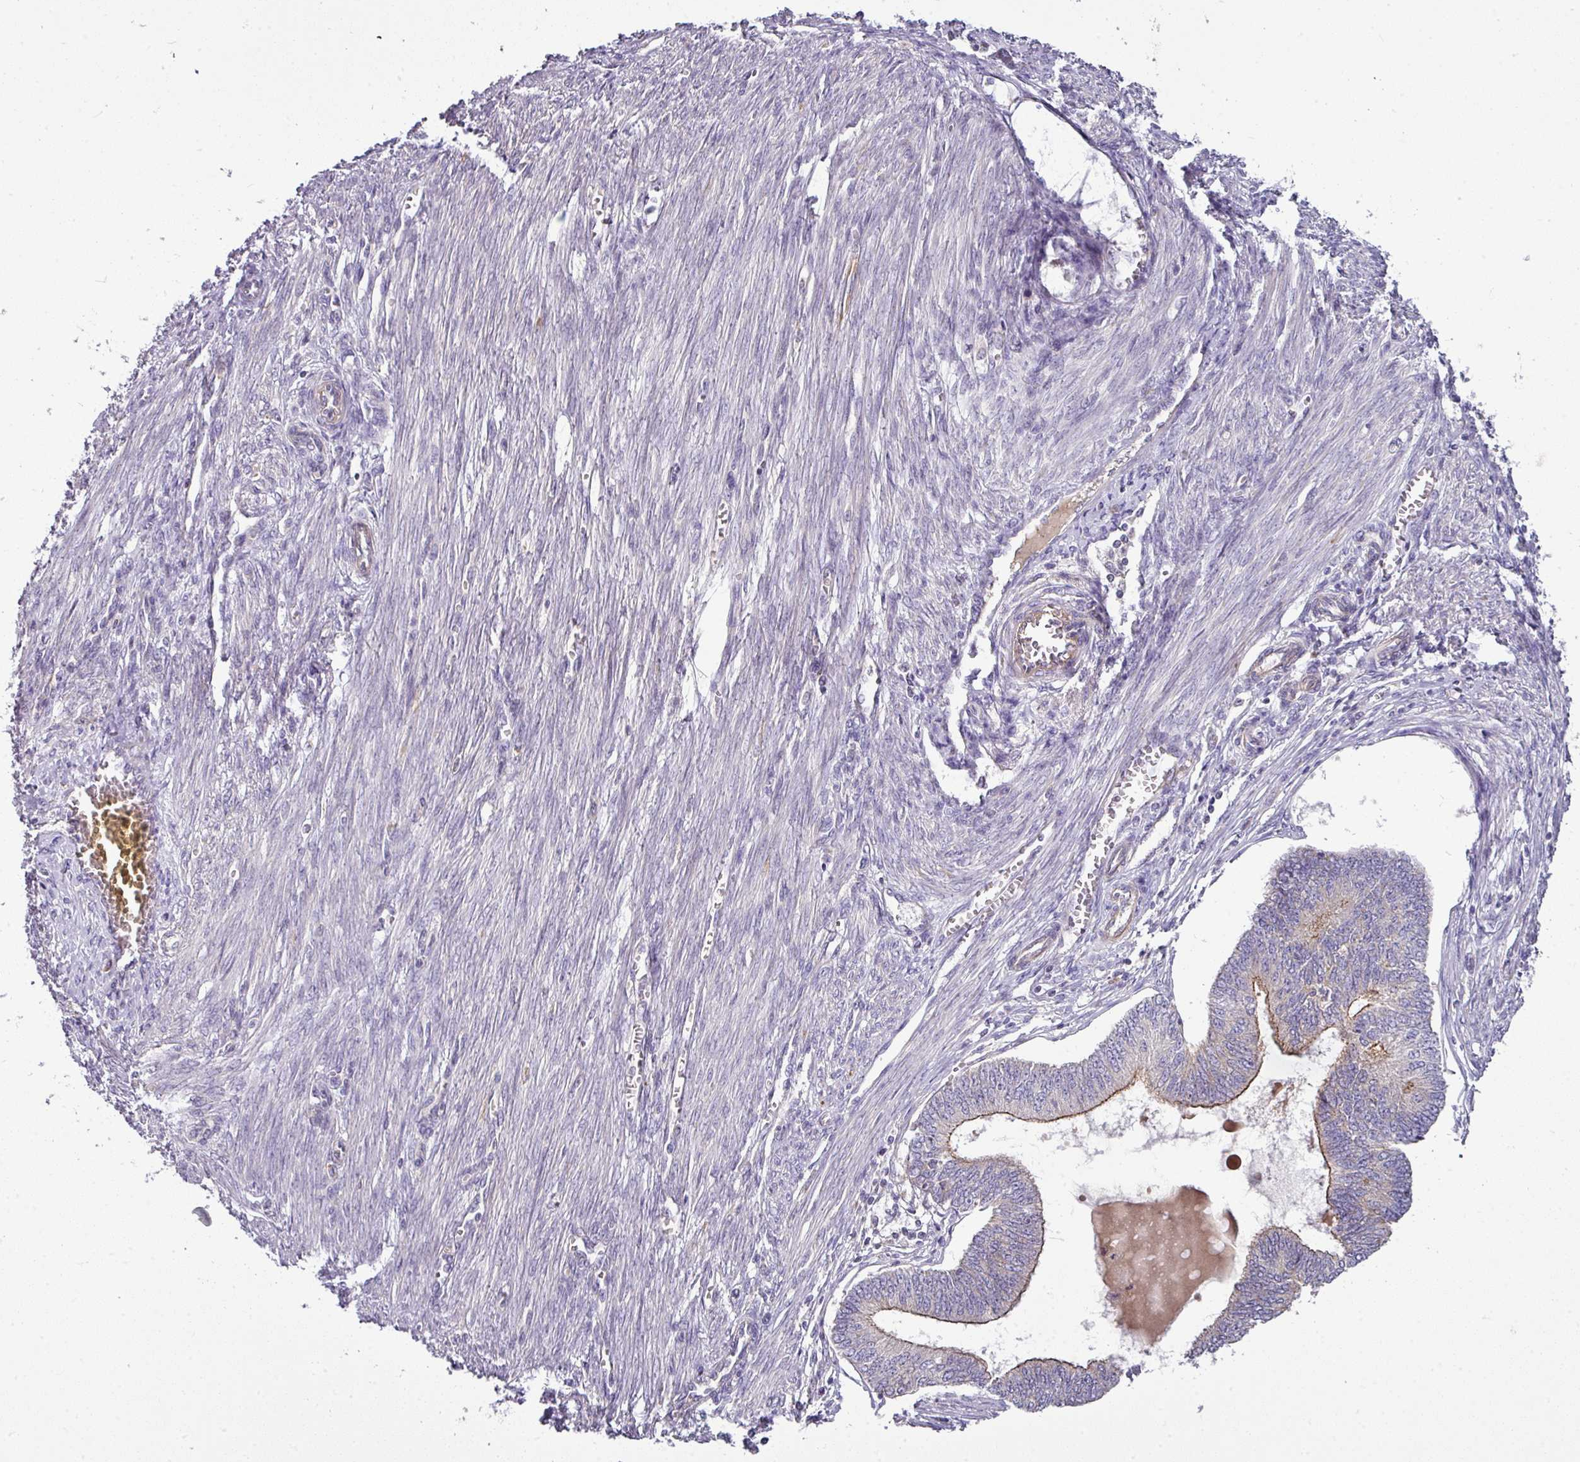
{"staining": {"intensity": "moderate", "quantity": "<25%", "location": "cytoplasmic/membranous"}, "tissue": "endometrial cancer", "cell_type": "Tumor cells", "image_type": "cancer", "snomed": [{"axis": "morphology", "description": "Adenocarcinoma, NOS"}, {"axis": "topography", "description": "Endometrium"}], "caption": "Moderate cytoplasmic/membranous protein expression is present in approximately <25% of tumor cells in endometrial cancer (adenocarcinoma).", "gene": "GAN", "patient": {"sex": "female", "age": 68}}